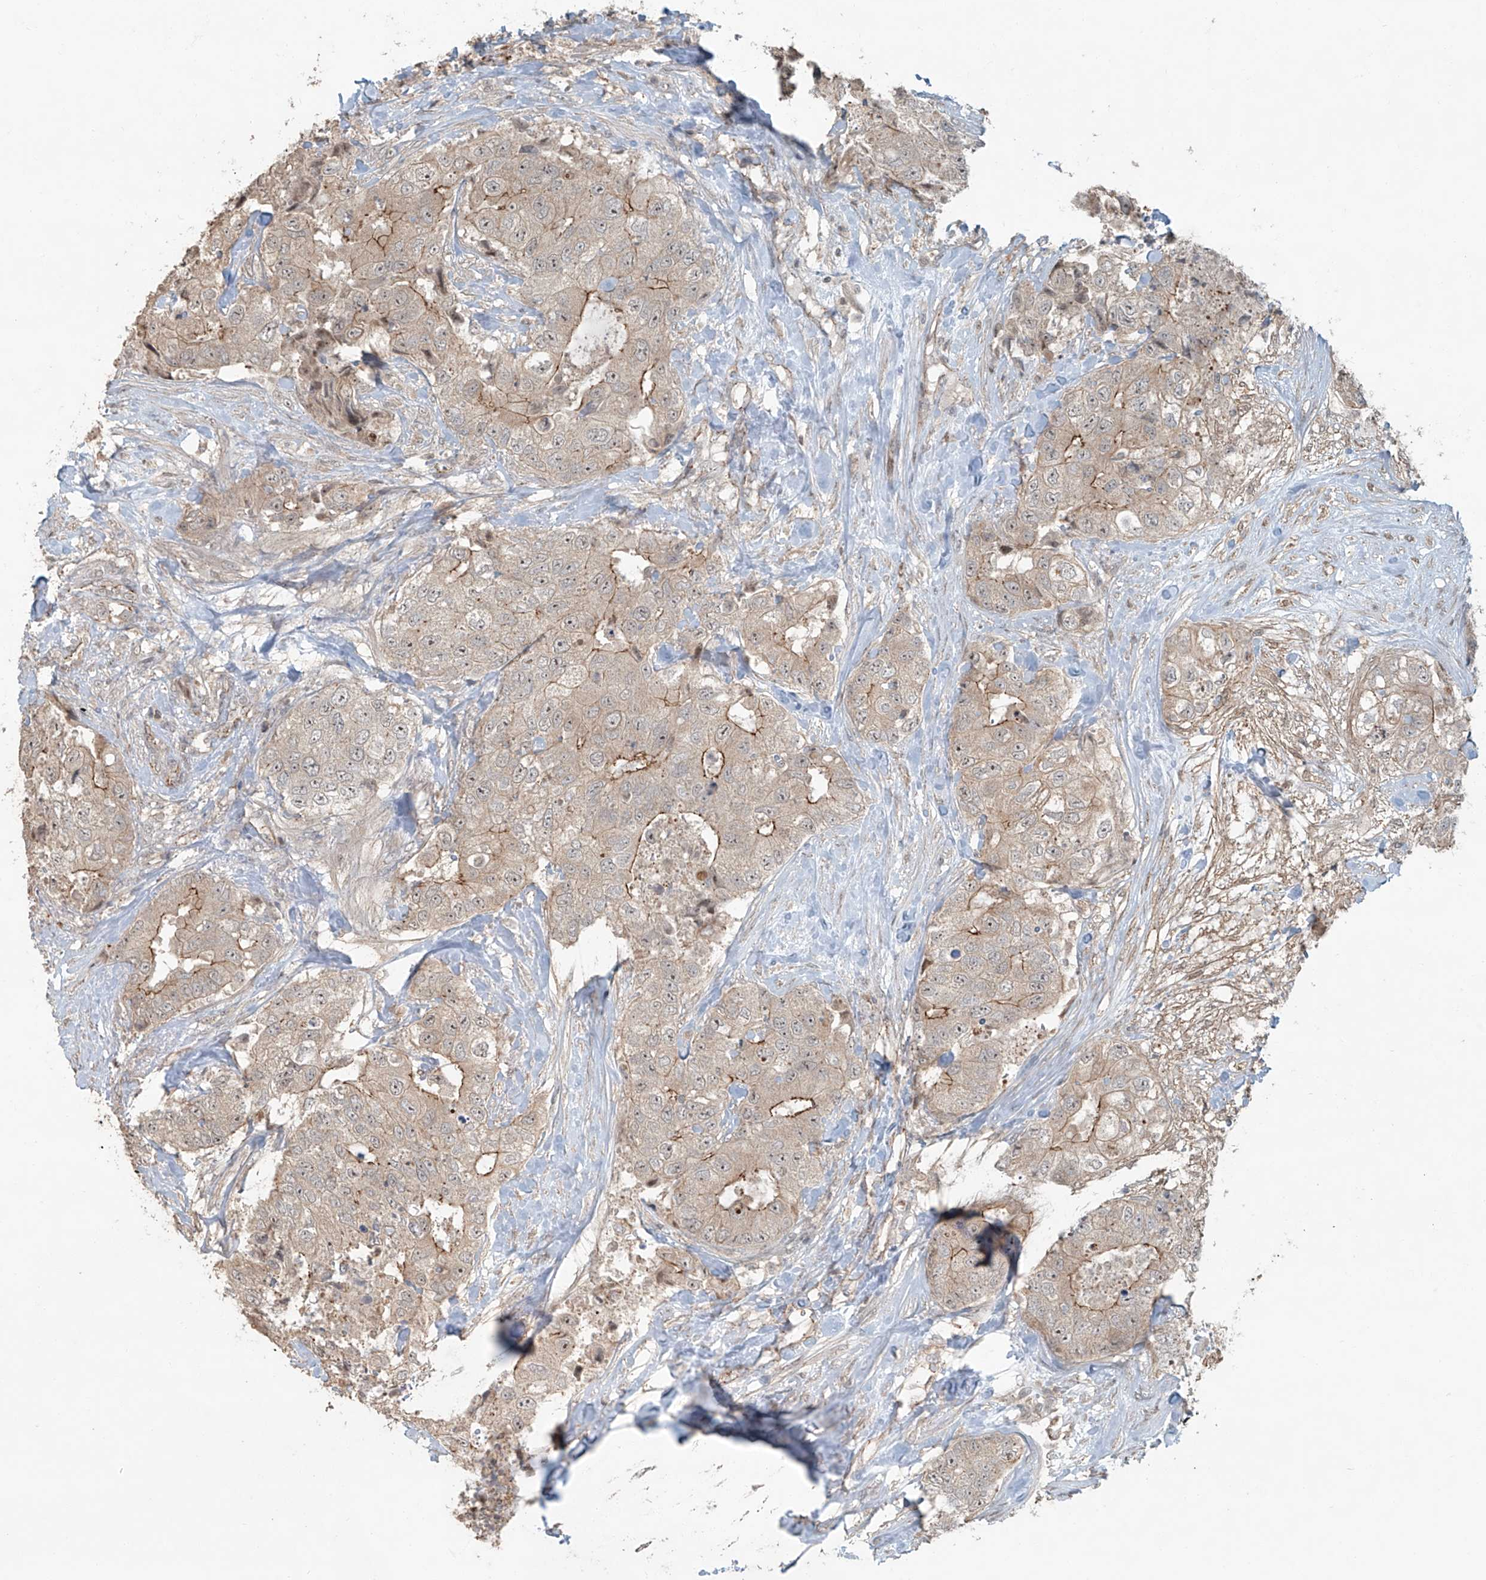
{"staining": {"intensity": "moderate", "quantity": "25%-75%", "location": "cytoplasmic/membranous"}, "tissue": "breast cancer", "cell_type": "Tumor cells", "image_type": "cancer", "snomed": [{"axis": "morphology", "description": "Duct carcinoma"}, {"axis": "topography", "description": "Breast"}], "caption": "Immunohistochemical staining of invasive ductal carcinoma (breast) exhibits medium levels of moderate cytoplasmic/membranous protein staining in about 25%-75% of tumor cells.", "gene": "ZNF16", "patient": {"sex": "female", "age": 62}}